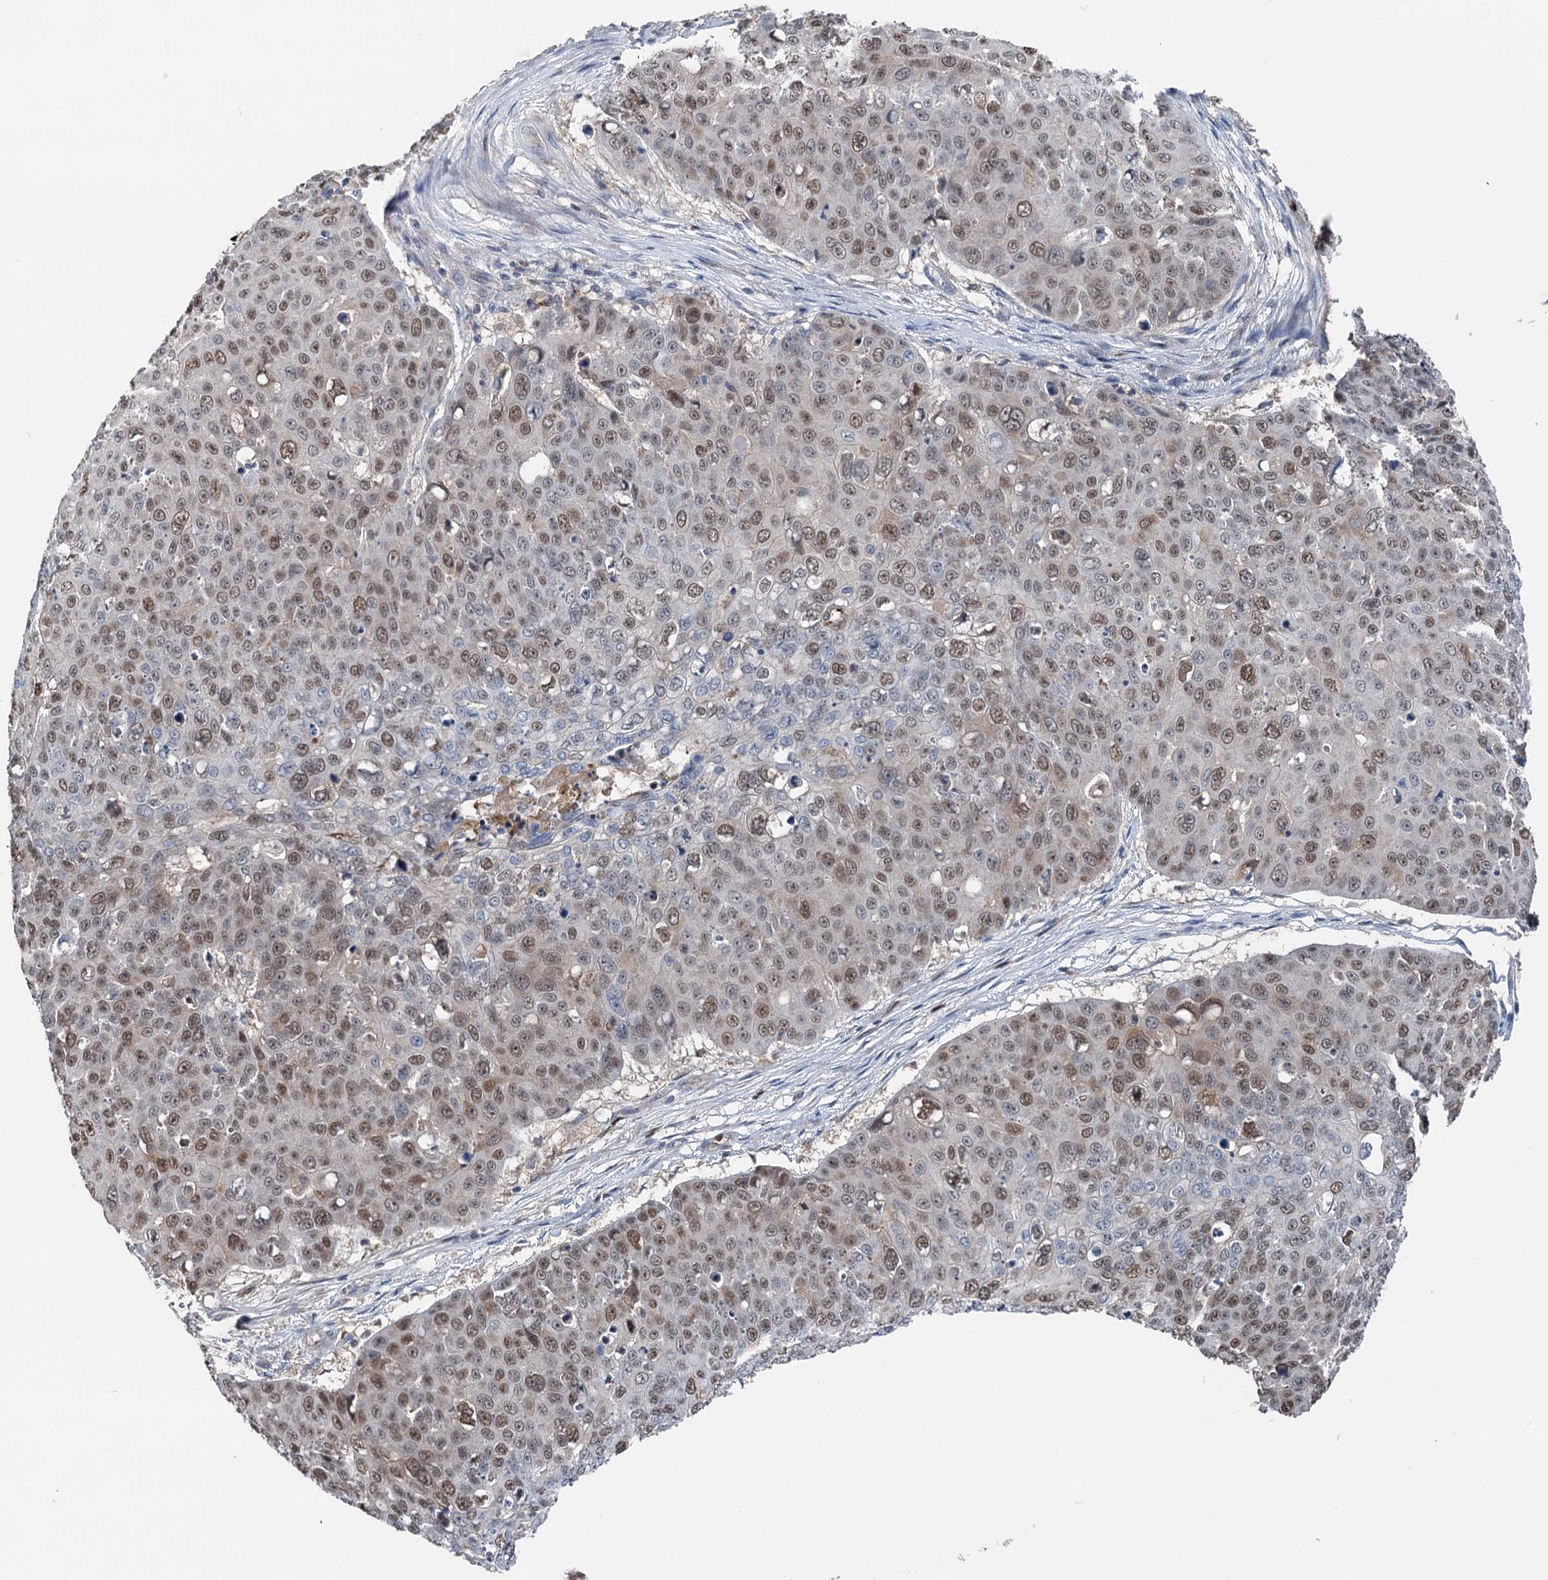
{"staining": {"intensity": "weak", "quantity": "25%-75%", "location": "nuclear"}, "tissue": "skin cancer", "cell_type": "Tumor cells", "image_type": "cancer", "snomed": [{"axis": "morphology", "description": "Squamous cell carcinoma, NOS"}, {"axis": "topography", "description": "Skin"}], "caption": "DAB (3,3'-diaminobenzidine) immunohistochemical staining of human skin cancer (squamous cell carcinoma) shows weak nuclear protein positivity in about 25%-75% of tumor cells.", "gene": "NCAPD2", "patient": {"sex": "male", "age": 71}}